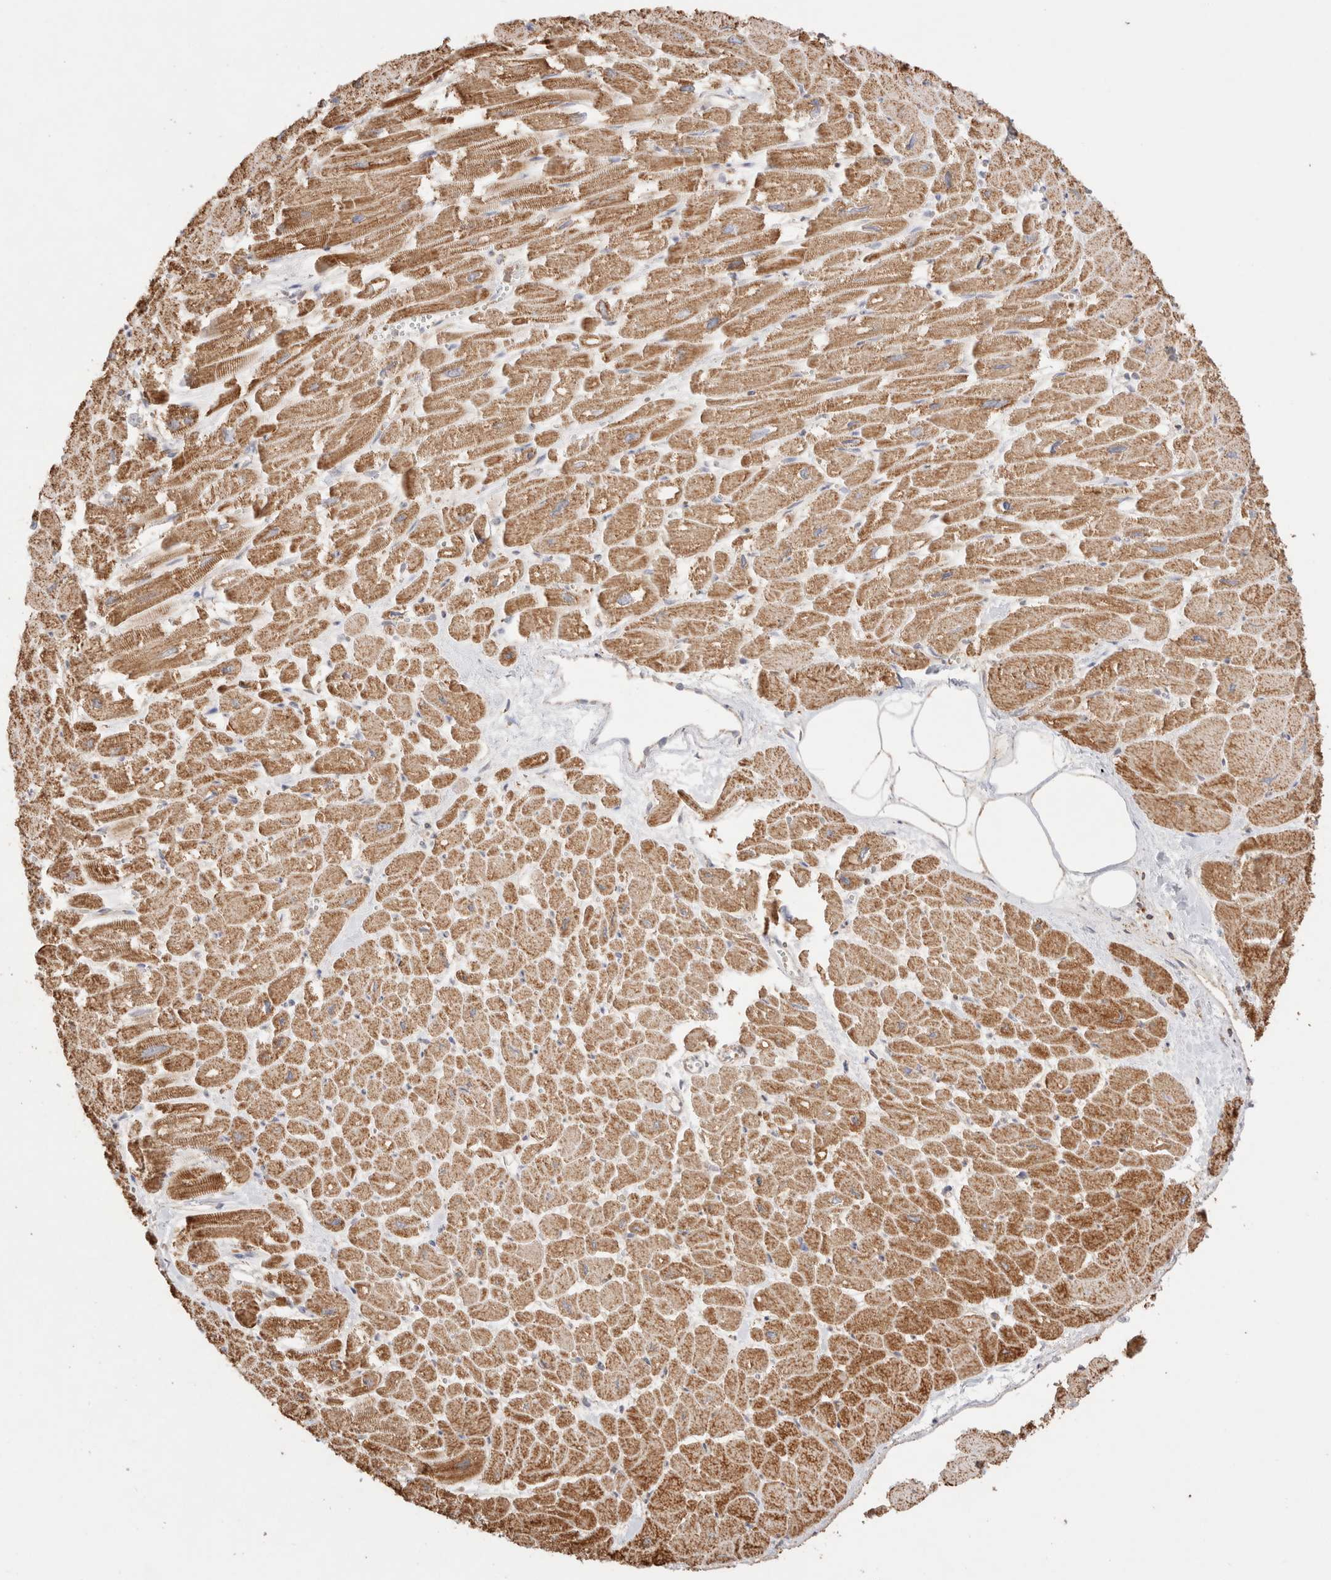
{"staining": {"intensity": "moderate", "quantity": ">75%", "location": "cytoplasmic/membranous"}, "tissue": "heart muscle", "cell_type": "Cardiomyocytes", "image_type": "normal", "snomed": [{"axis": "morphology", "description": "Normal tissue, NOS"}, {"axis": "topography", "description": "Heart"}], "caption": "A medium amount of moderate cytoplasmic/membranous positivity is present in about >75% of cardiomyocytes in unremarkable heart muscle.", "gene": "TMPPE", "patient": {"sex": "male", "age": 54}}